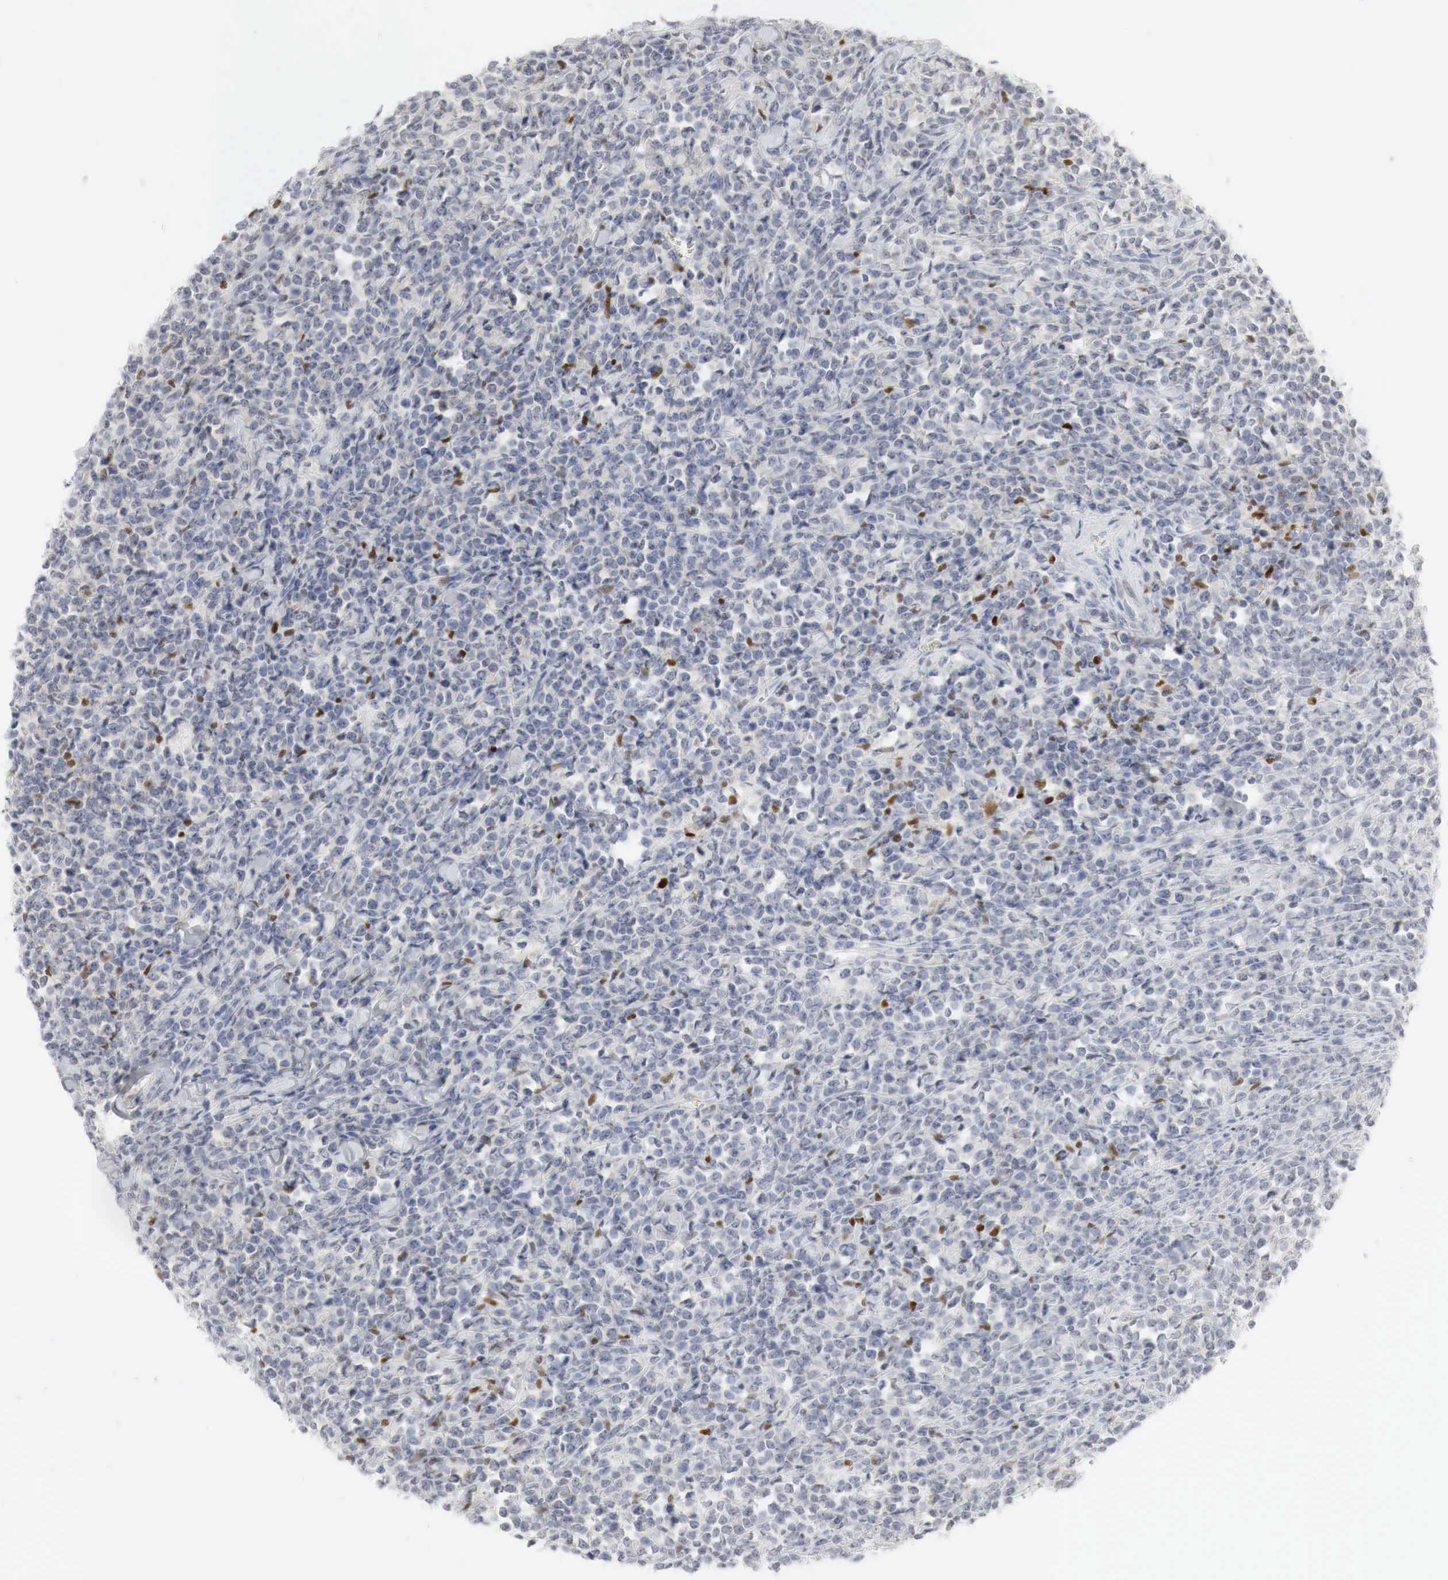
{"staining": {"intensity": "negative", "quantity": "none", "location": "none"}, "tissue": "lymphoma", "cell_type": "Tumor cells", "image_type": "cancer", "snomed": [{"axis": "morphology", "description": "Malignant lymphoma, non-Hodgkin's type, High grade"}, {"axis": "topography", "description": "Small intestine"}, {"axis": "topography", "description": "Colon"}], "caption": "DAB immunohistochemical staining of lymphoma shows no significant staining in tumor cells.", "gene": "TP63", "patient": {"sex": "male", "age": 8}}